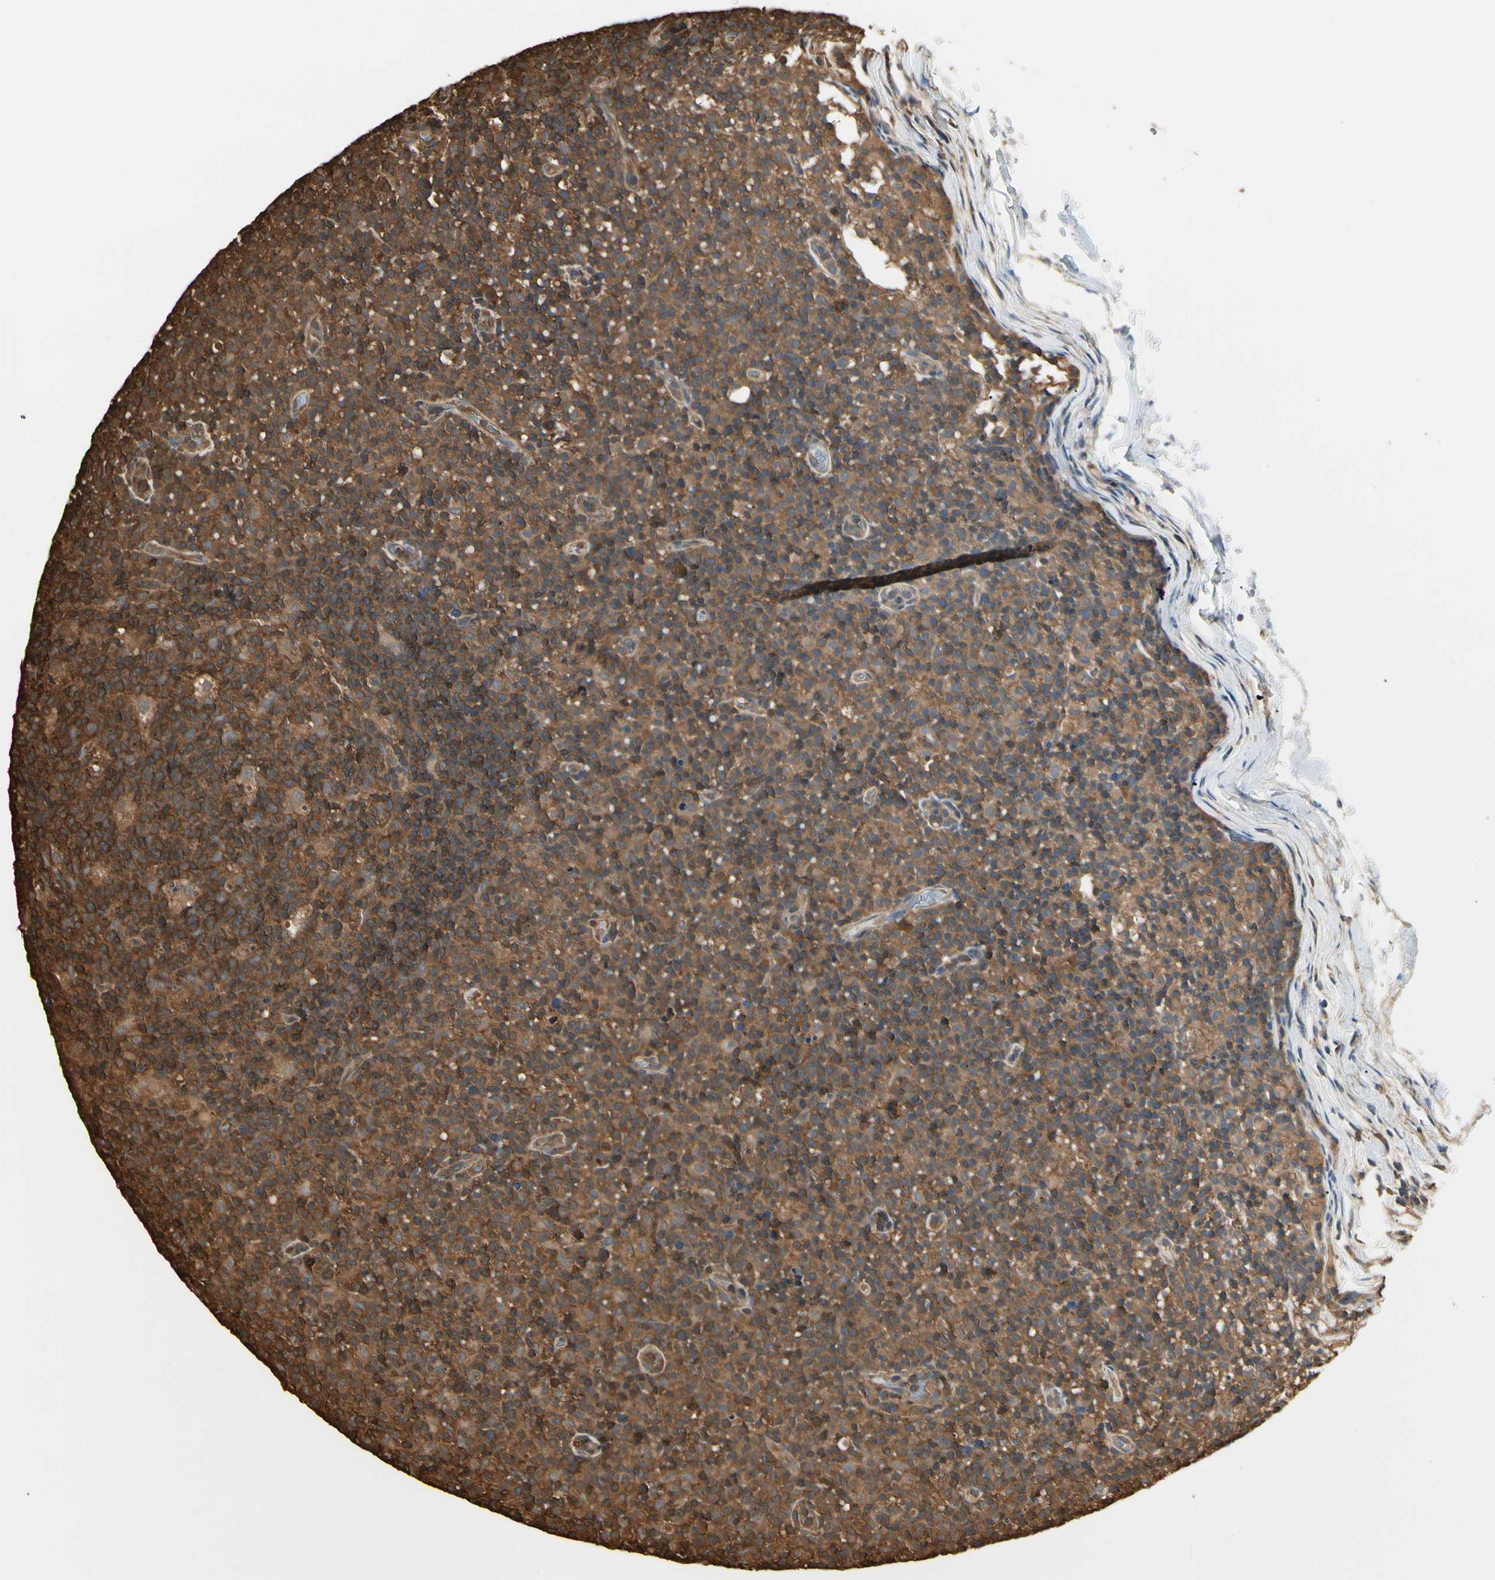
{"staining": {"intensity": "strong", "quantity": ">75%", "location": "cytoplasmic/membranous"}, "tissue": "lymph node", "cell_type": "Germinal center cells", "image_type": "normal", "snomed": [{"axis": "morphology", "description": "Normal tissue, NOS"}, {"axis": "morphology", "description": "Inflammation, NOS"}, {"axis": "topography", "description": "Lymph node"}], "caption": "This micrograph shows immunohistochemistry (IHC) staining of benign lymph node, with high strong cytoplasmic/membranous positivity in about >75% of germinal center cells.", "gene": "YWHAE", "patient": {"sex": "male", "age": 55}}